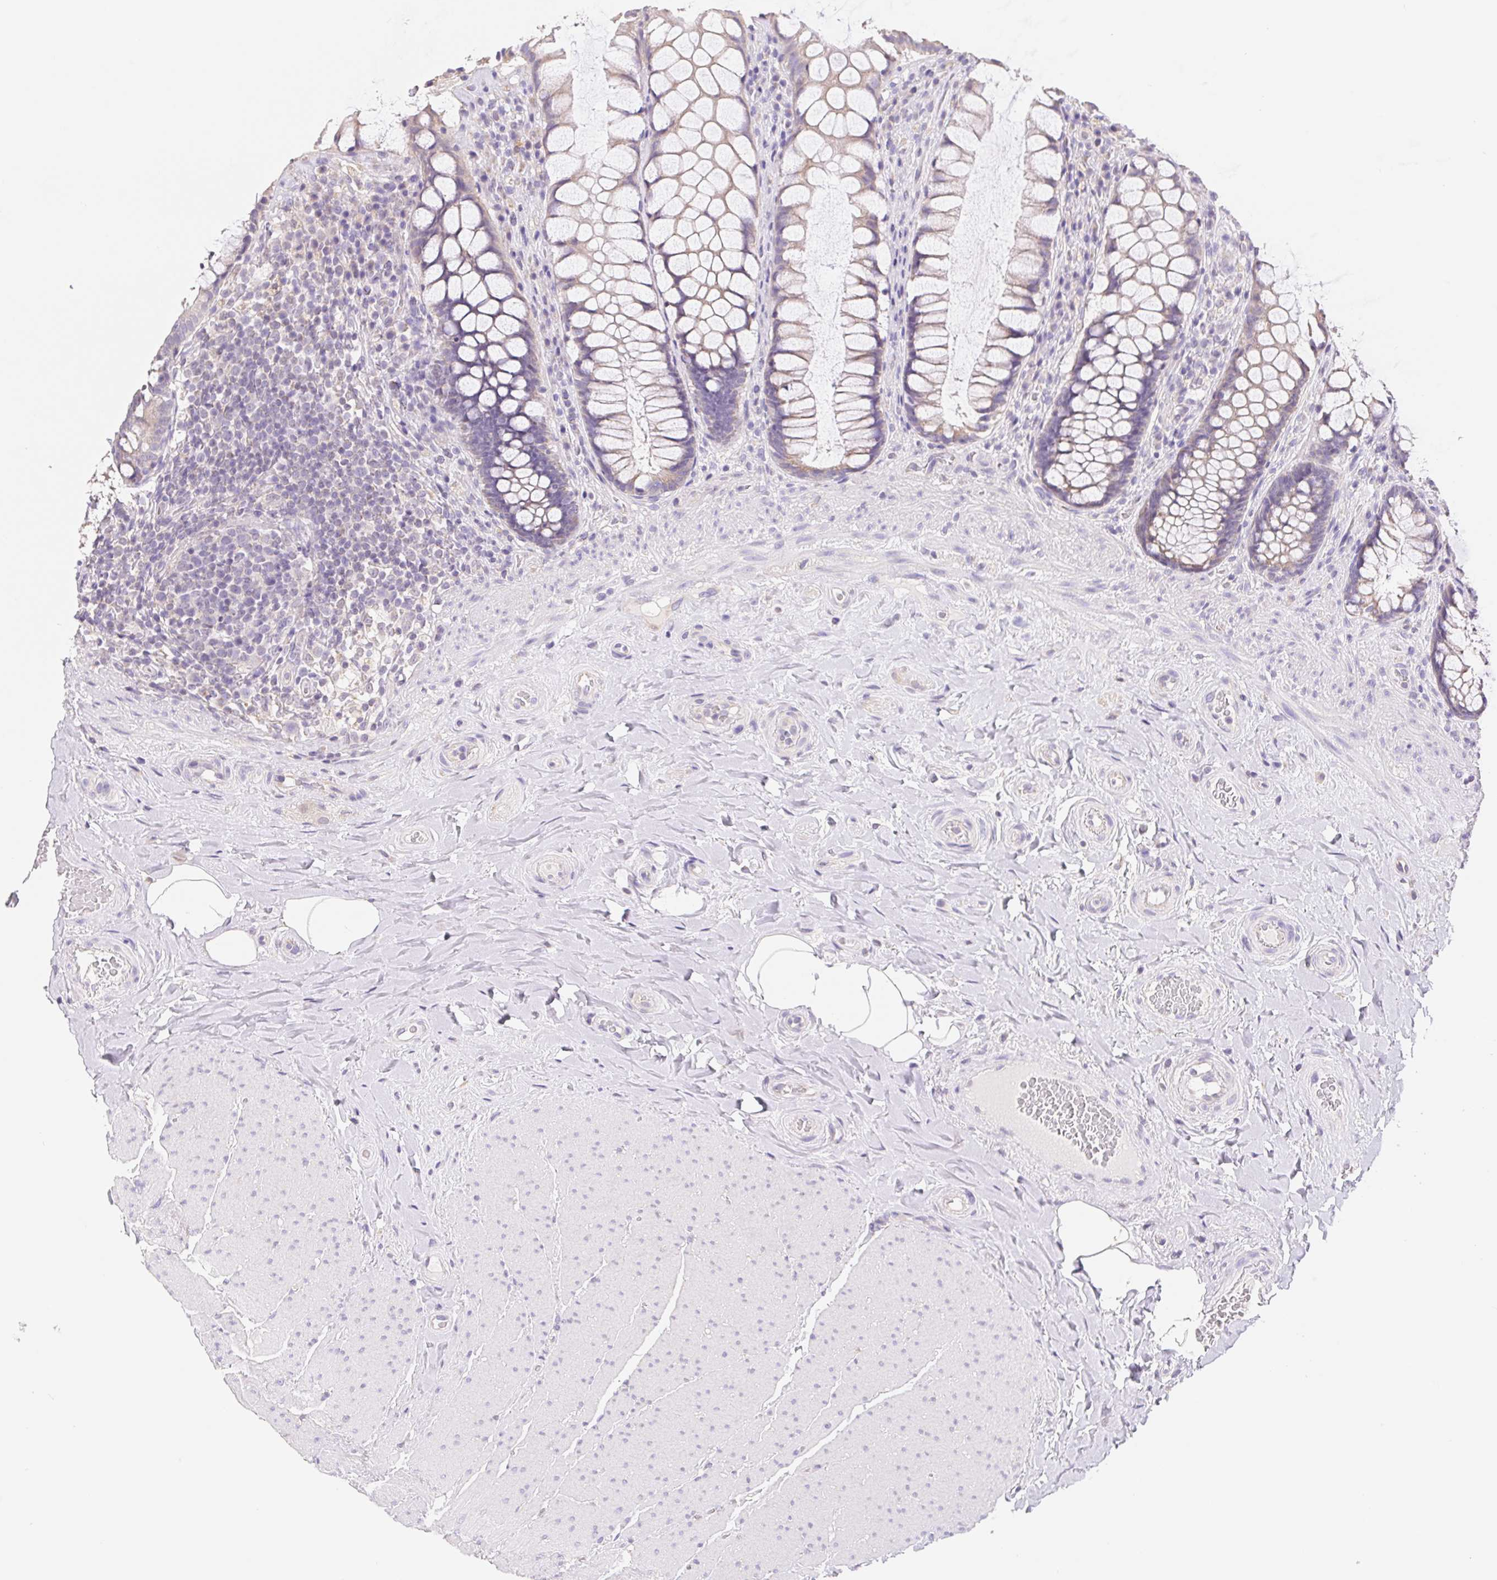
{"staining": {"intensity": "negative", "quantity": "none", "location": "none"}, "tissue": "rectum", "cell_type": "Glandular cells", "image_type": "normal", "snomed": [{"axis": "morphology", "description": "Normal tissue, NOS"}, {"axis": "topography", "description": "Rectum"}], "caption": "IHC micrograph of normal rectum stained for a protein (brown), which demonstrates no staining in glandular cells. The staining is performed using DAB (3,3'-diaminobenzidine) brown chromogen with nuclei counter-stained in using hematoxylin.", "gene": "FKBP6", "patient": {"sex": "female", "age": 58}}